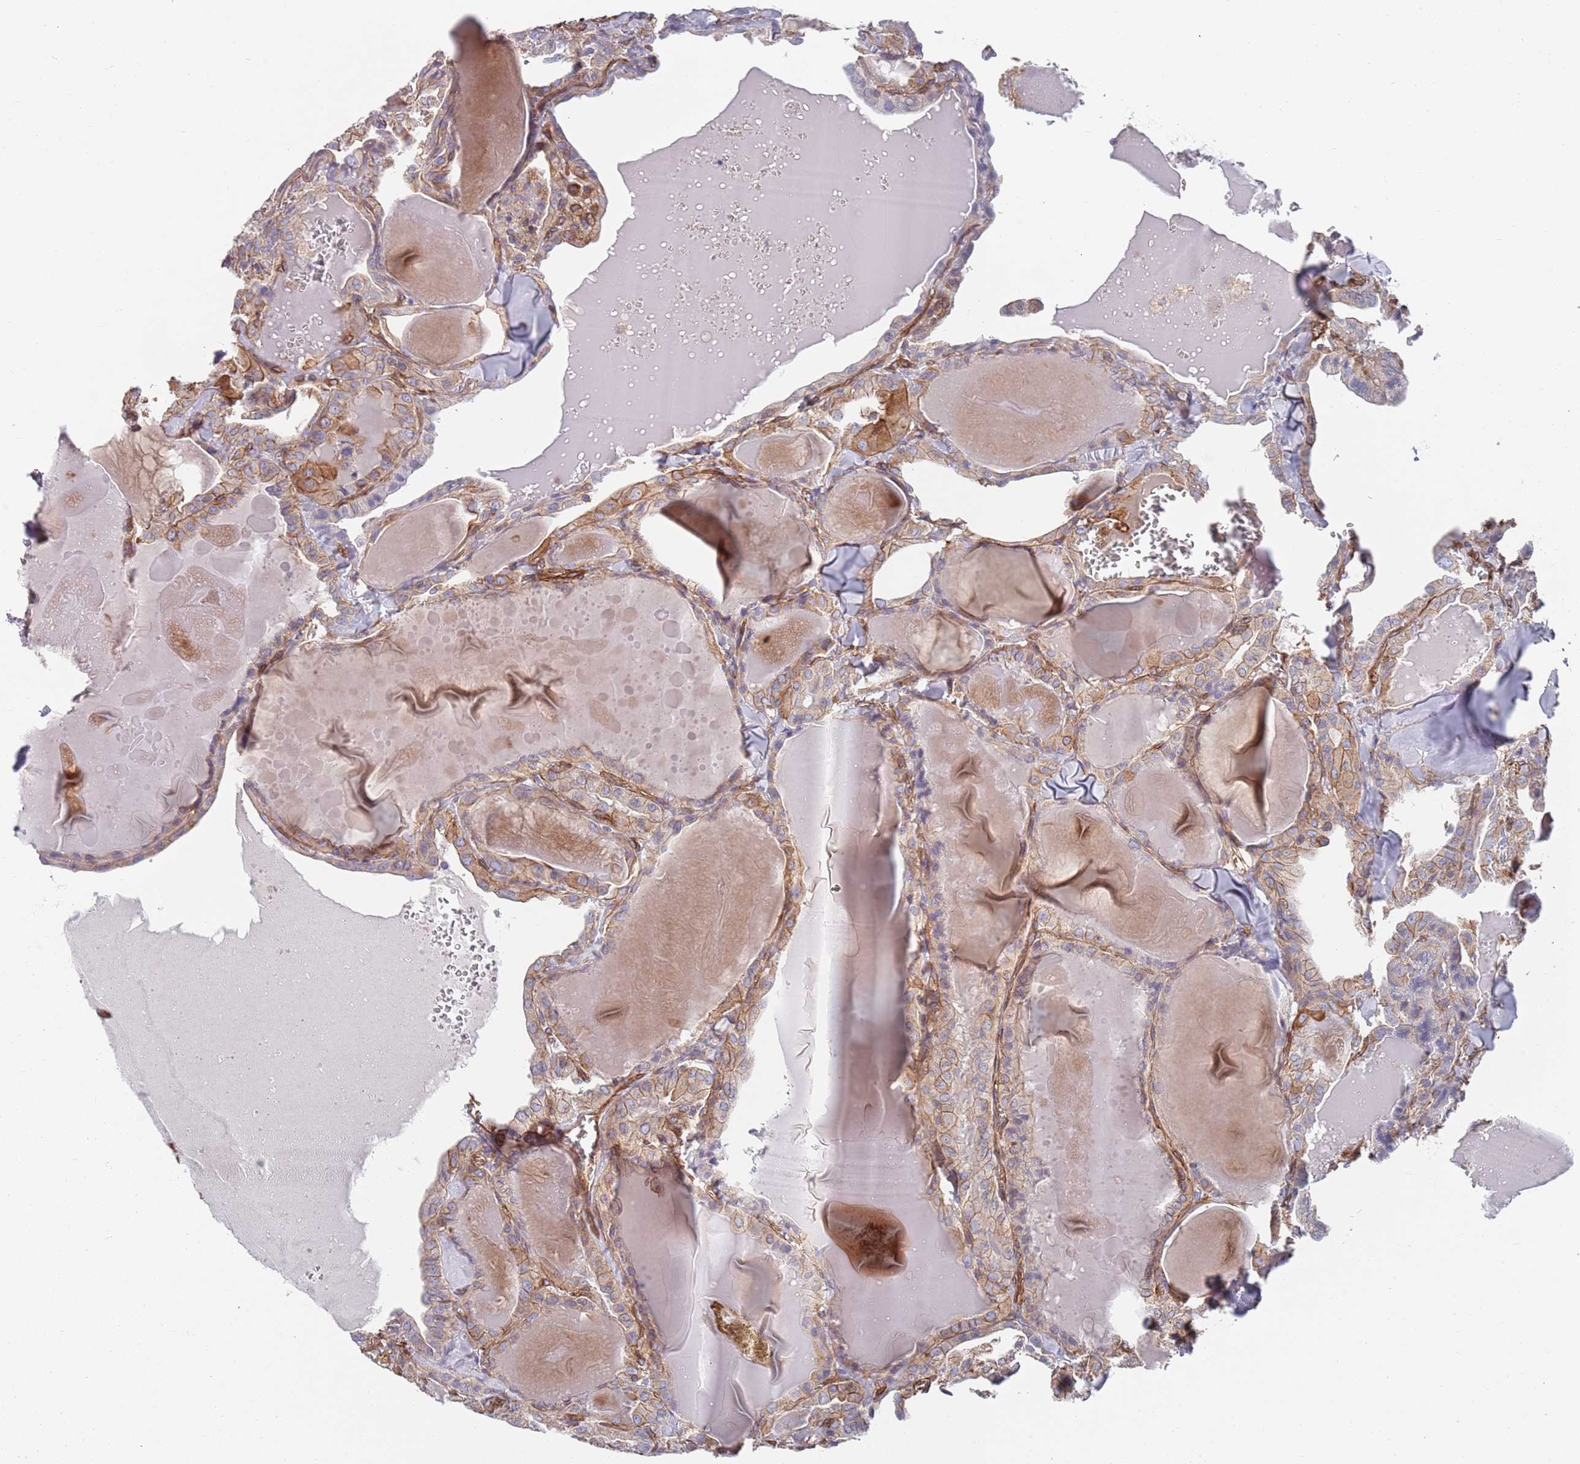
{"staining": {"intensity": "moderate", "quantity": "25%-75%", "location": "cytoplasmic/membranous"}, "tissue": "thyroid cancer", "cell_type": "Tumor cells", "image_type": "cancer", "snomed": [{"axis": "morphology", "description": "Papillary adenocarcinoma, NOS"}, {"axis": "topography", "description": "Thyroid gland"}], "caption": "Thyroid cancer (papillary adenocarcinoma) stained with a protein marker exhibits moderate staining in tumor cells.", "gene": "JAKMIP2", "patient": {"sex": "male", "age": 52}}